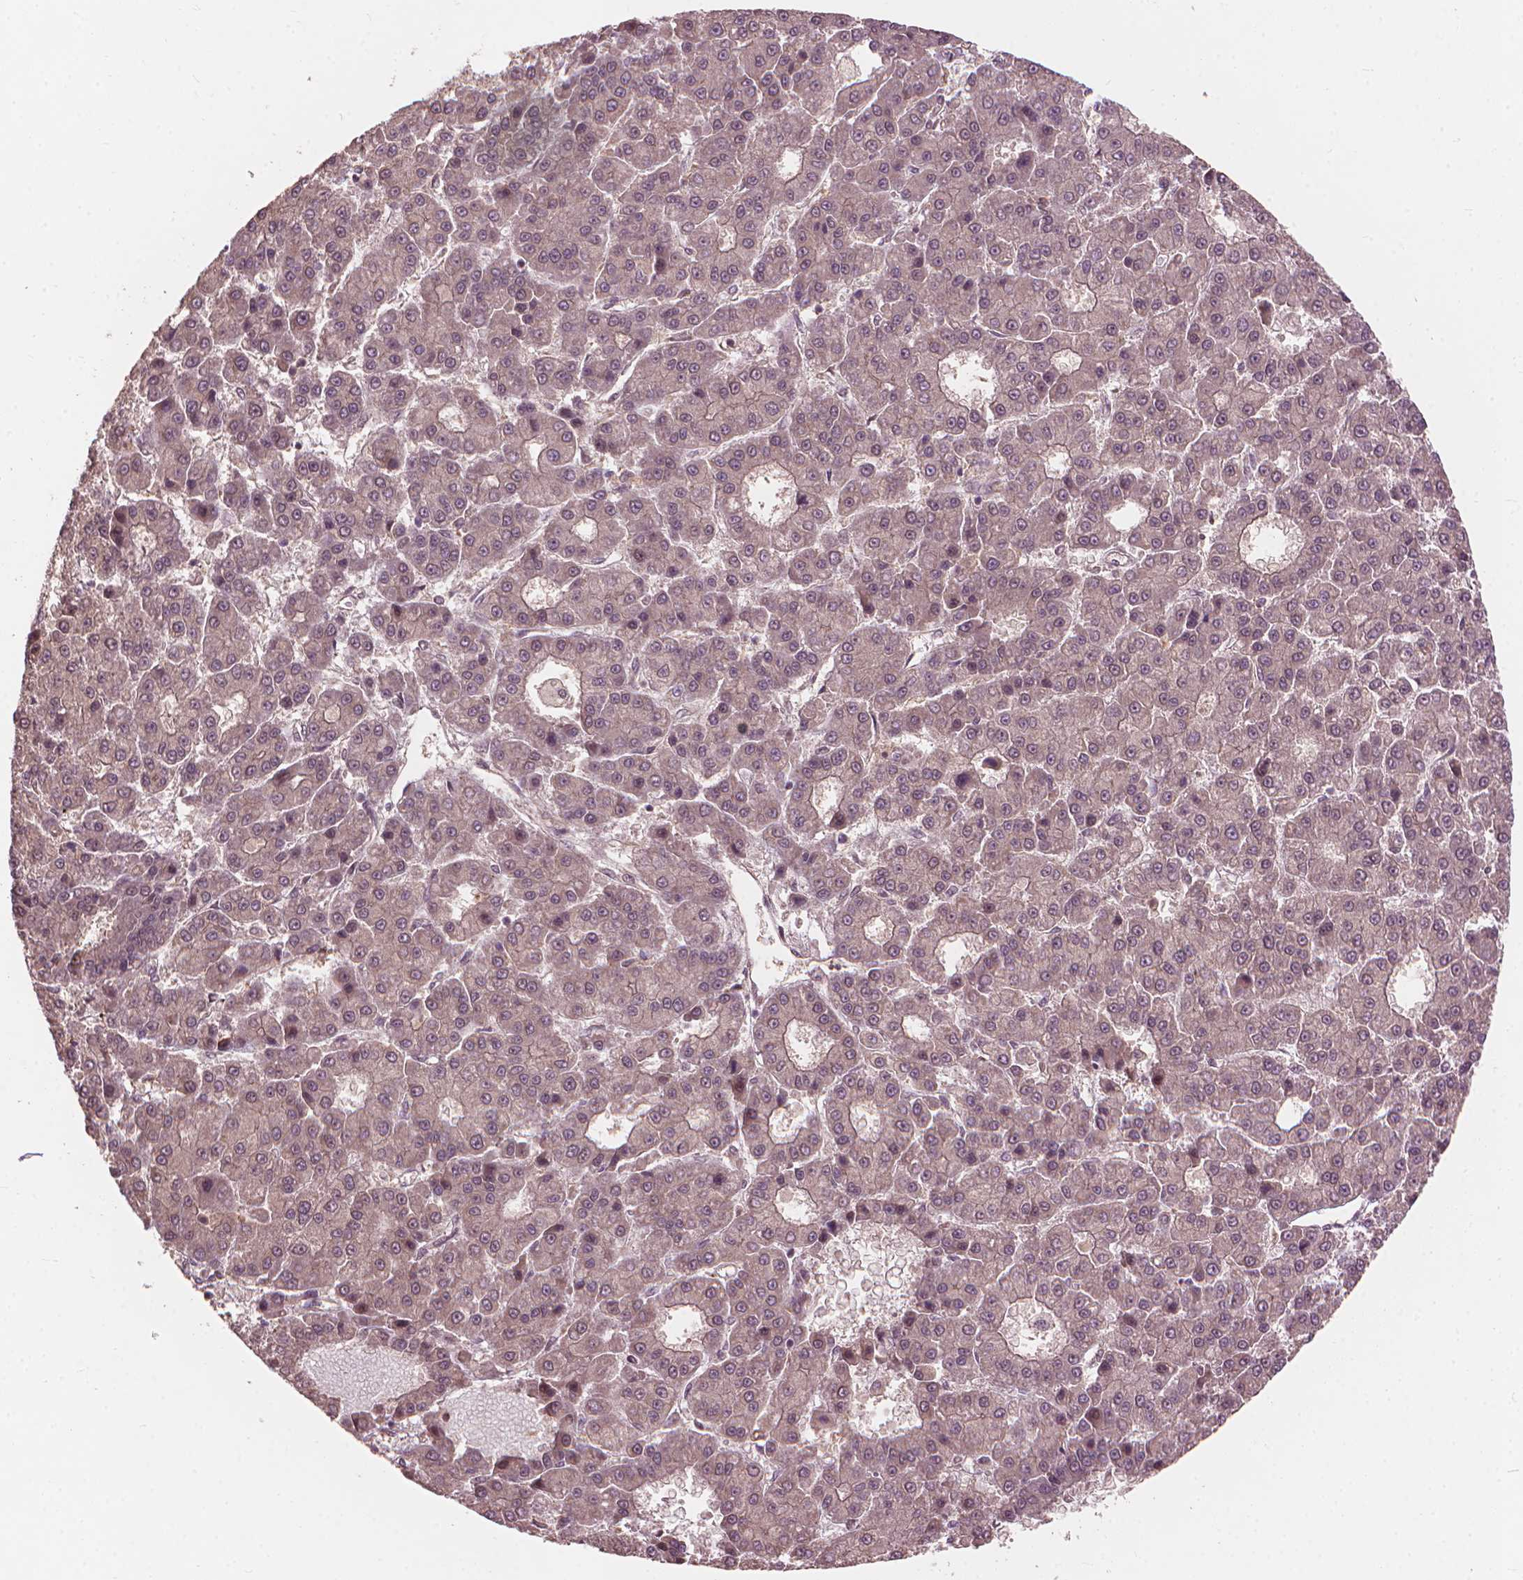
{"staining": {"intensity": "negative", "quantity": "none", "location": "none"}, "tissue": "liver cancer", "cell_type": "Tumor cells", "image_type": "cancer", "snomed": [{"axis": "morphology", "description": "Carcinoma, Hepatocellular, NOS"}, {"axis": "topography", "description": "Liver"}], "caption": "A histopathology image of liver hepatocellular carcinoma stained for a protein shows no brown staining in tumor cells.", "gene": "SSU72", "patient": {"sex": "male", "age": 70}}